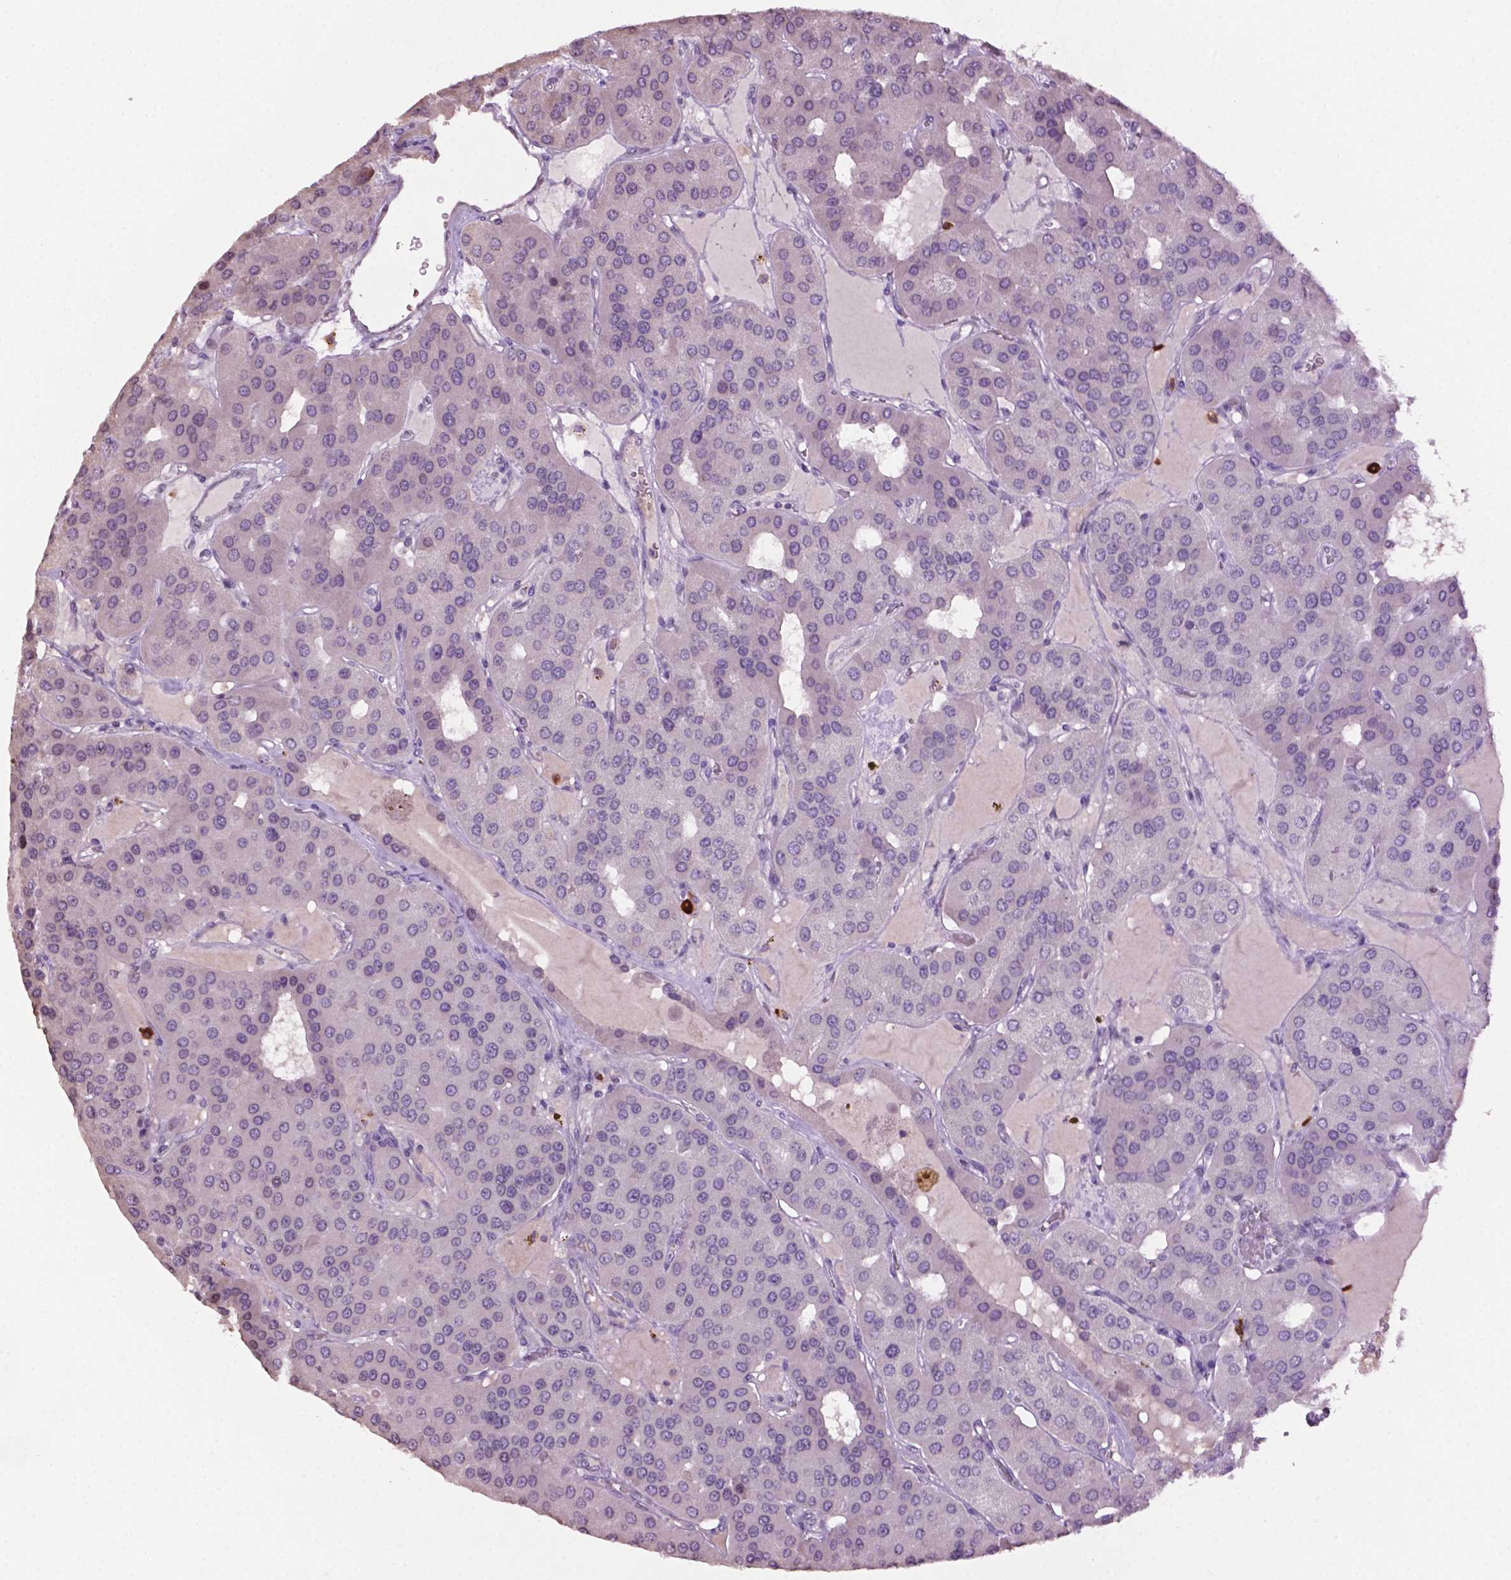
{"staining": {"intensity": "negative", "quantity": "none", "location": "none"}, "tissue": "parathyroid gland", "cell_type": "Glandular cells", "image_type": "normal", "snomed": [{"axis": "morphology", "description": "Normal tissue, NOS"}, {"axis": "morphology", "description": "Adenoma, NOS"}, {"axis": "topography", "description": "Parathyroid gland"}], "caption": "High power microscopy micrograph of an immunohistochemistry histopathology image of benign parathyroid gland, revealing no significant expression in glandular cells.", "gene": "NTNG2", "patient": {"sex": "female", "age": 86}}